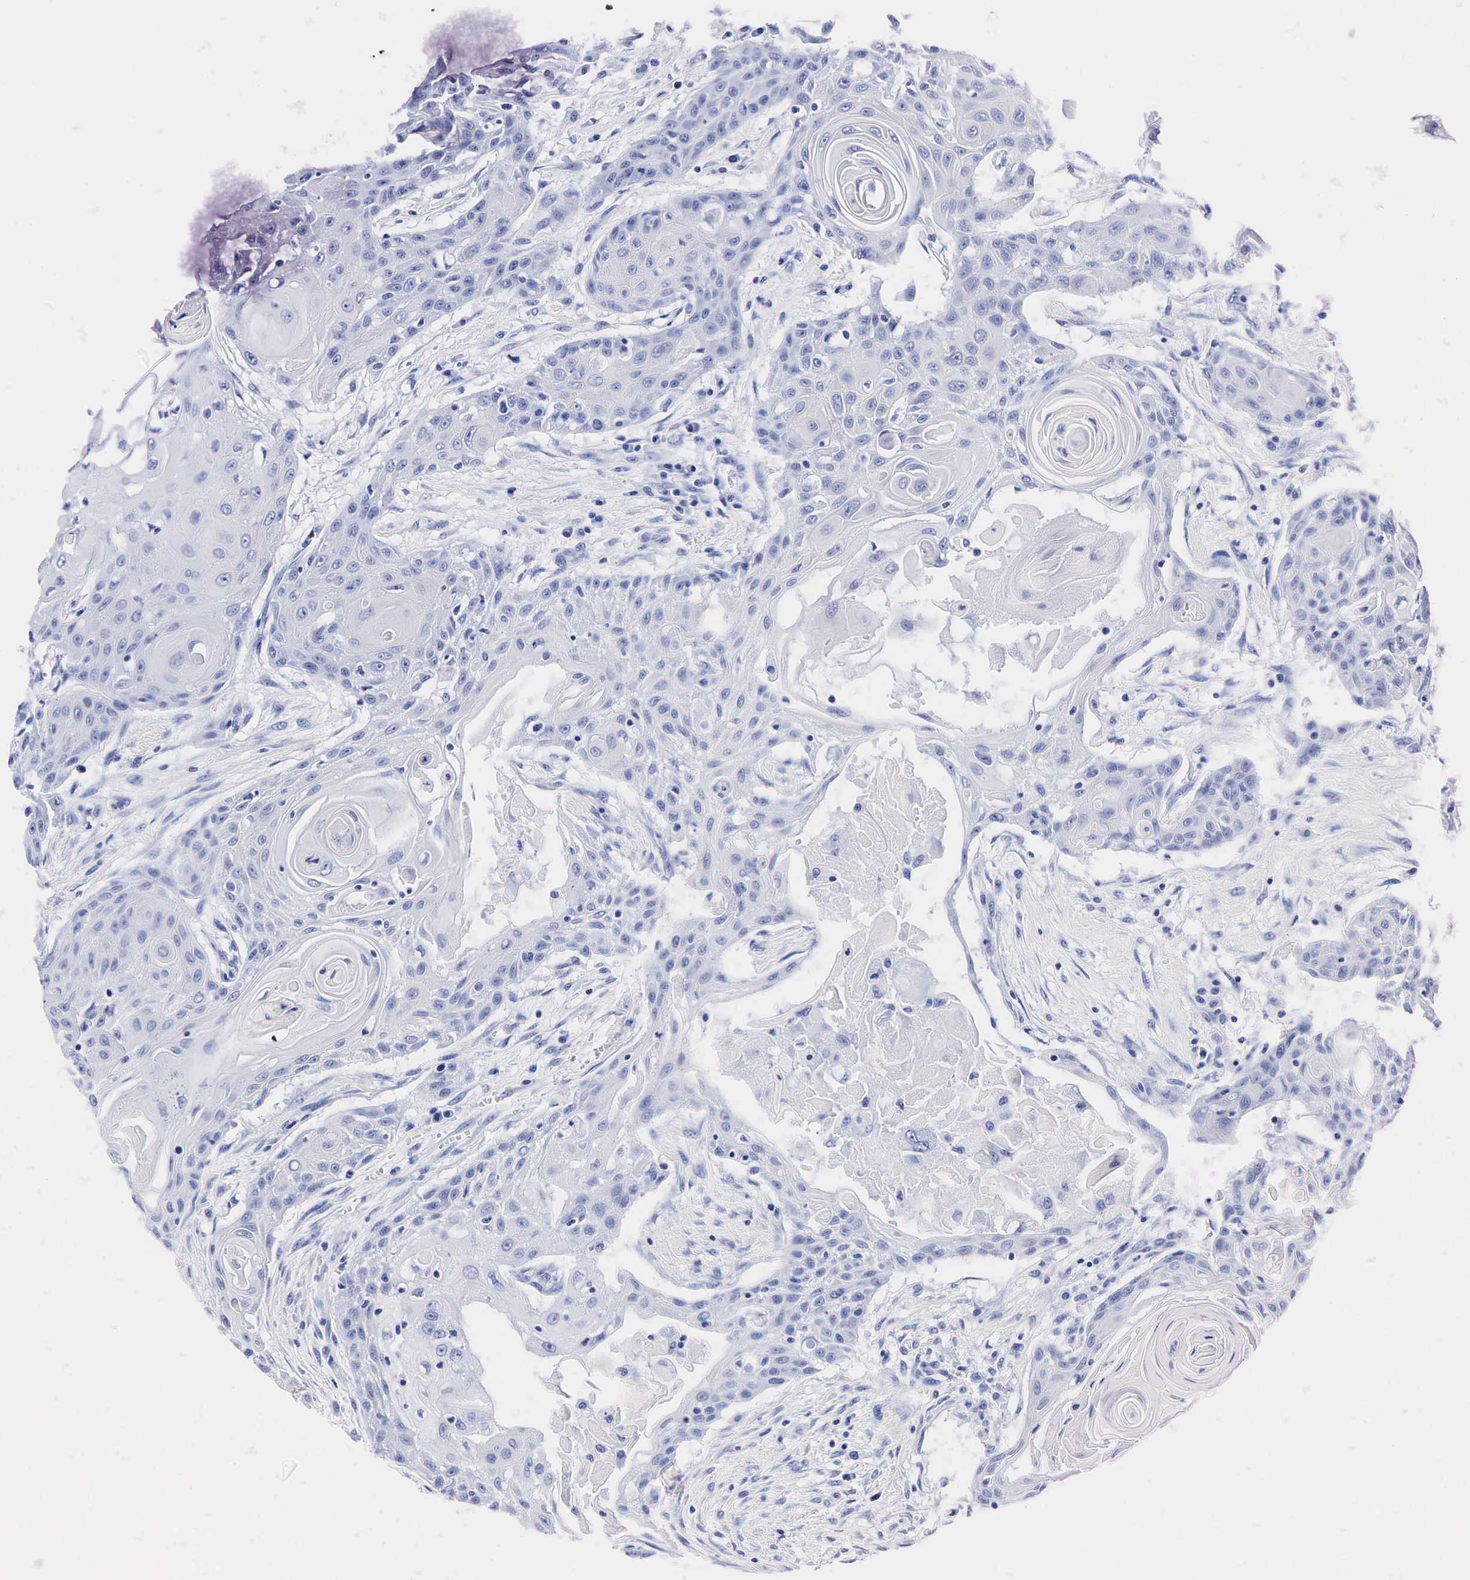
{"staining": {"intensity": "negative", "quantity": "none", "location": "none"}, "tissue": "head and neck cancer", "cell_type": "Tumor cells", "image_type": "cancer", "snomed": [{"axis": "morphology", "description": "Squamous cell carcinoma, NOS"}, {"axis": "morphology", "description": "Squamous cell carcinoma, metastatic, NOS"}, {"axis": "topography", "description": "Lymph node"}, {"axis": "topography", "description": "Salivary gland"}, {"axis": "topography", "description": "Head-Neck"}], "caption": "Tumor cells show no significant protein positivity in metastatic squamous cell carcinoma (head and neck). Nuclei are stained in blue.", "gene": "KLK3", "patient": {"sex": "female", "age": 74}}